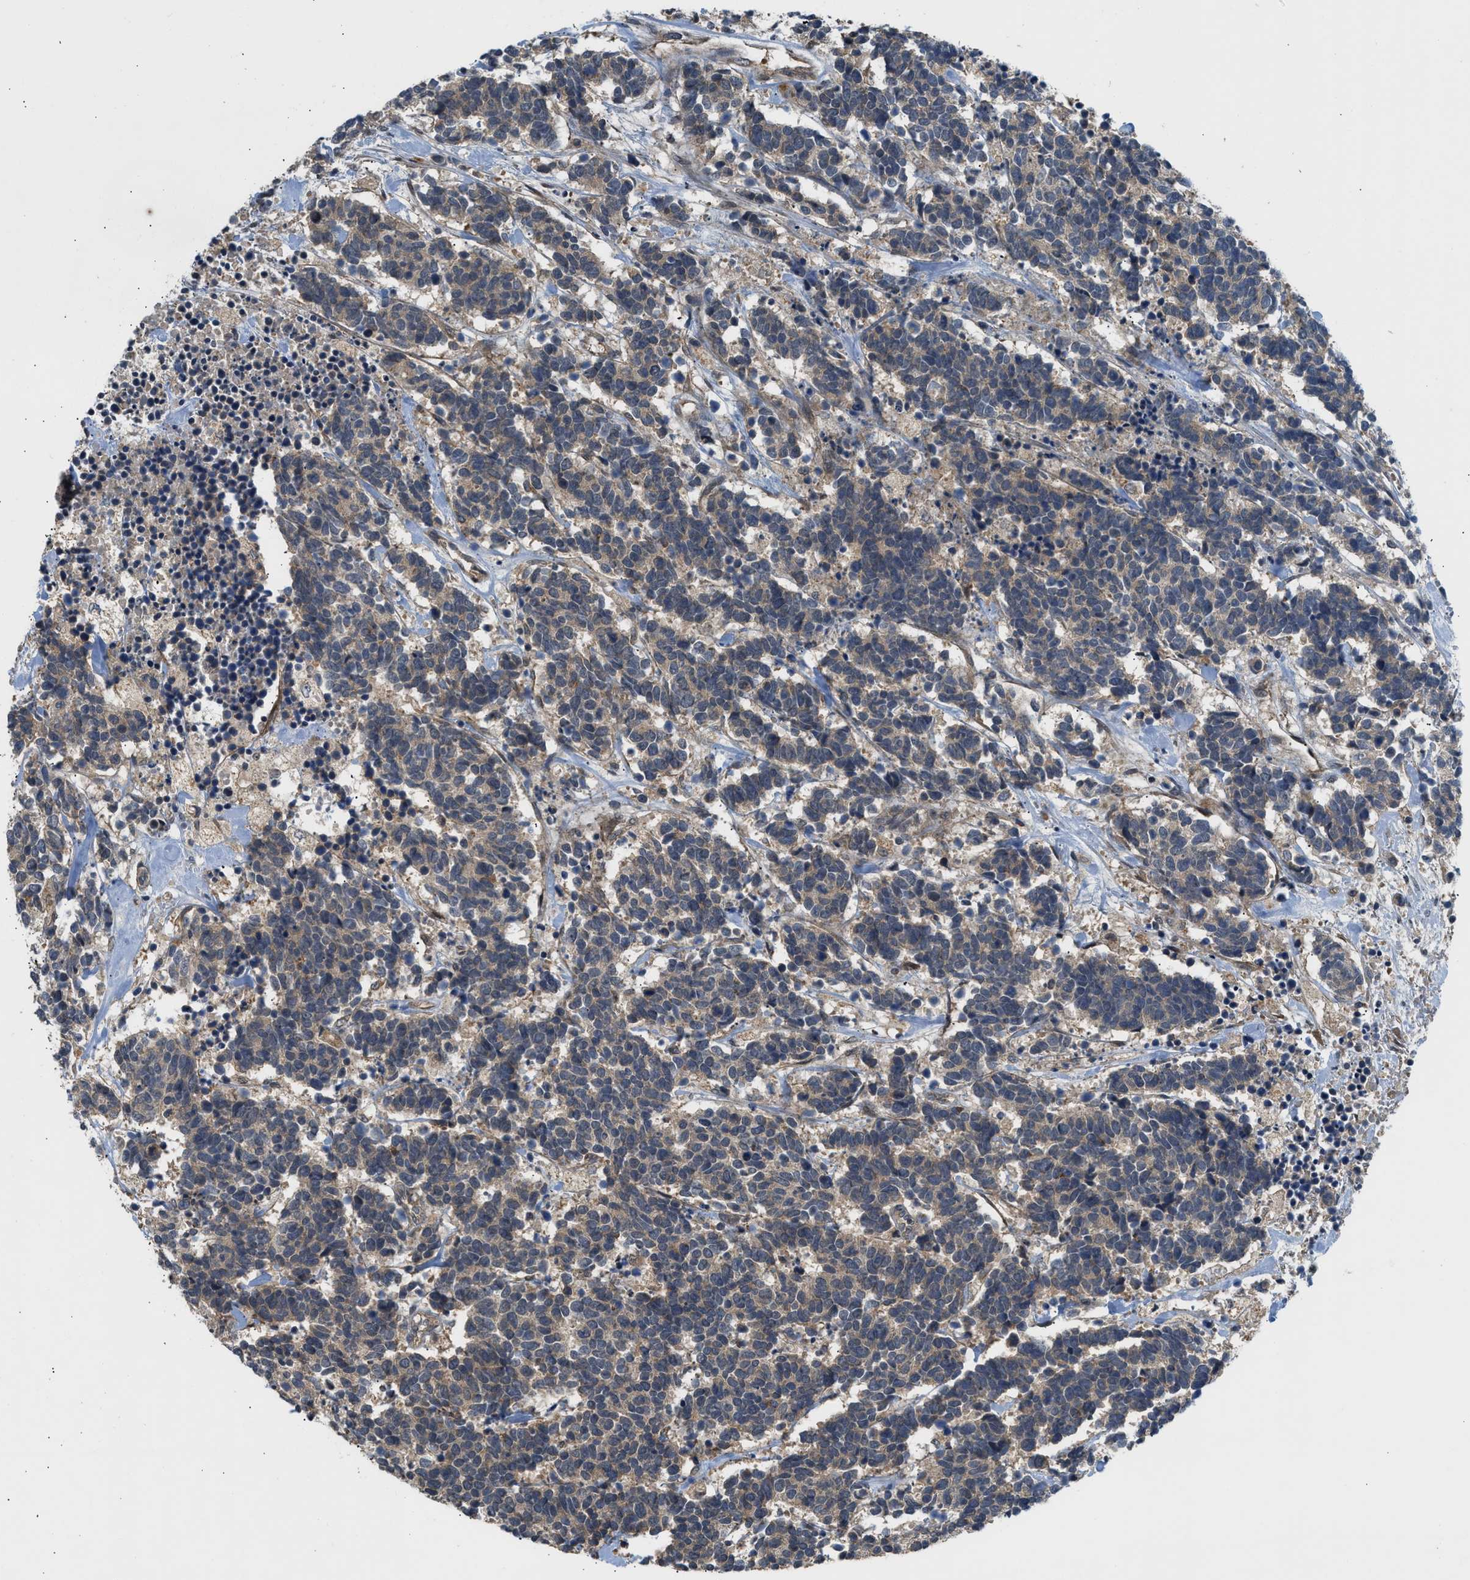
{"staining": {"intensity": "weak", "quantity": "25%-75%", "location": "cytoplasmic/membranous"}, "tissue": "carcinoid", "cell_type": "Tumor cells", "image_type": "cancer", "snomed": [{"axis": "morphology", "description": "Carcinoma, NOS"}, {"axis": "morphology", "description": "Carcinoid, malignant, NOS"}, {"axis": "topography", "description": "Urinary bladder"}], "caption": "Brown immunohistochemical staining in carcinoid displays weak cytoplasmic/membranous positivity in approximately 25%-75% of tumor cells. Using DAB (3,3'-diaminobenzidine) (brown) and hematoxylin (blue) stains, captured at high magnification using brightfield microscopy.", "gene": "ADCY8", "patient": {"sex": "male", "age": 57}}